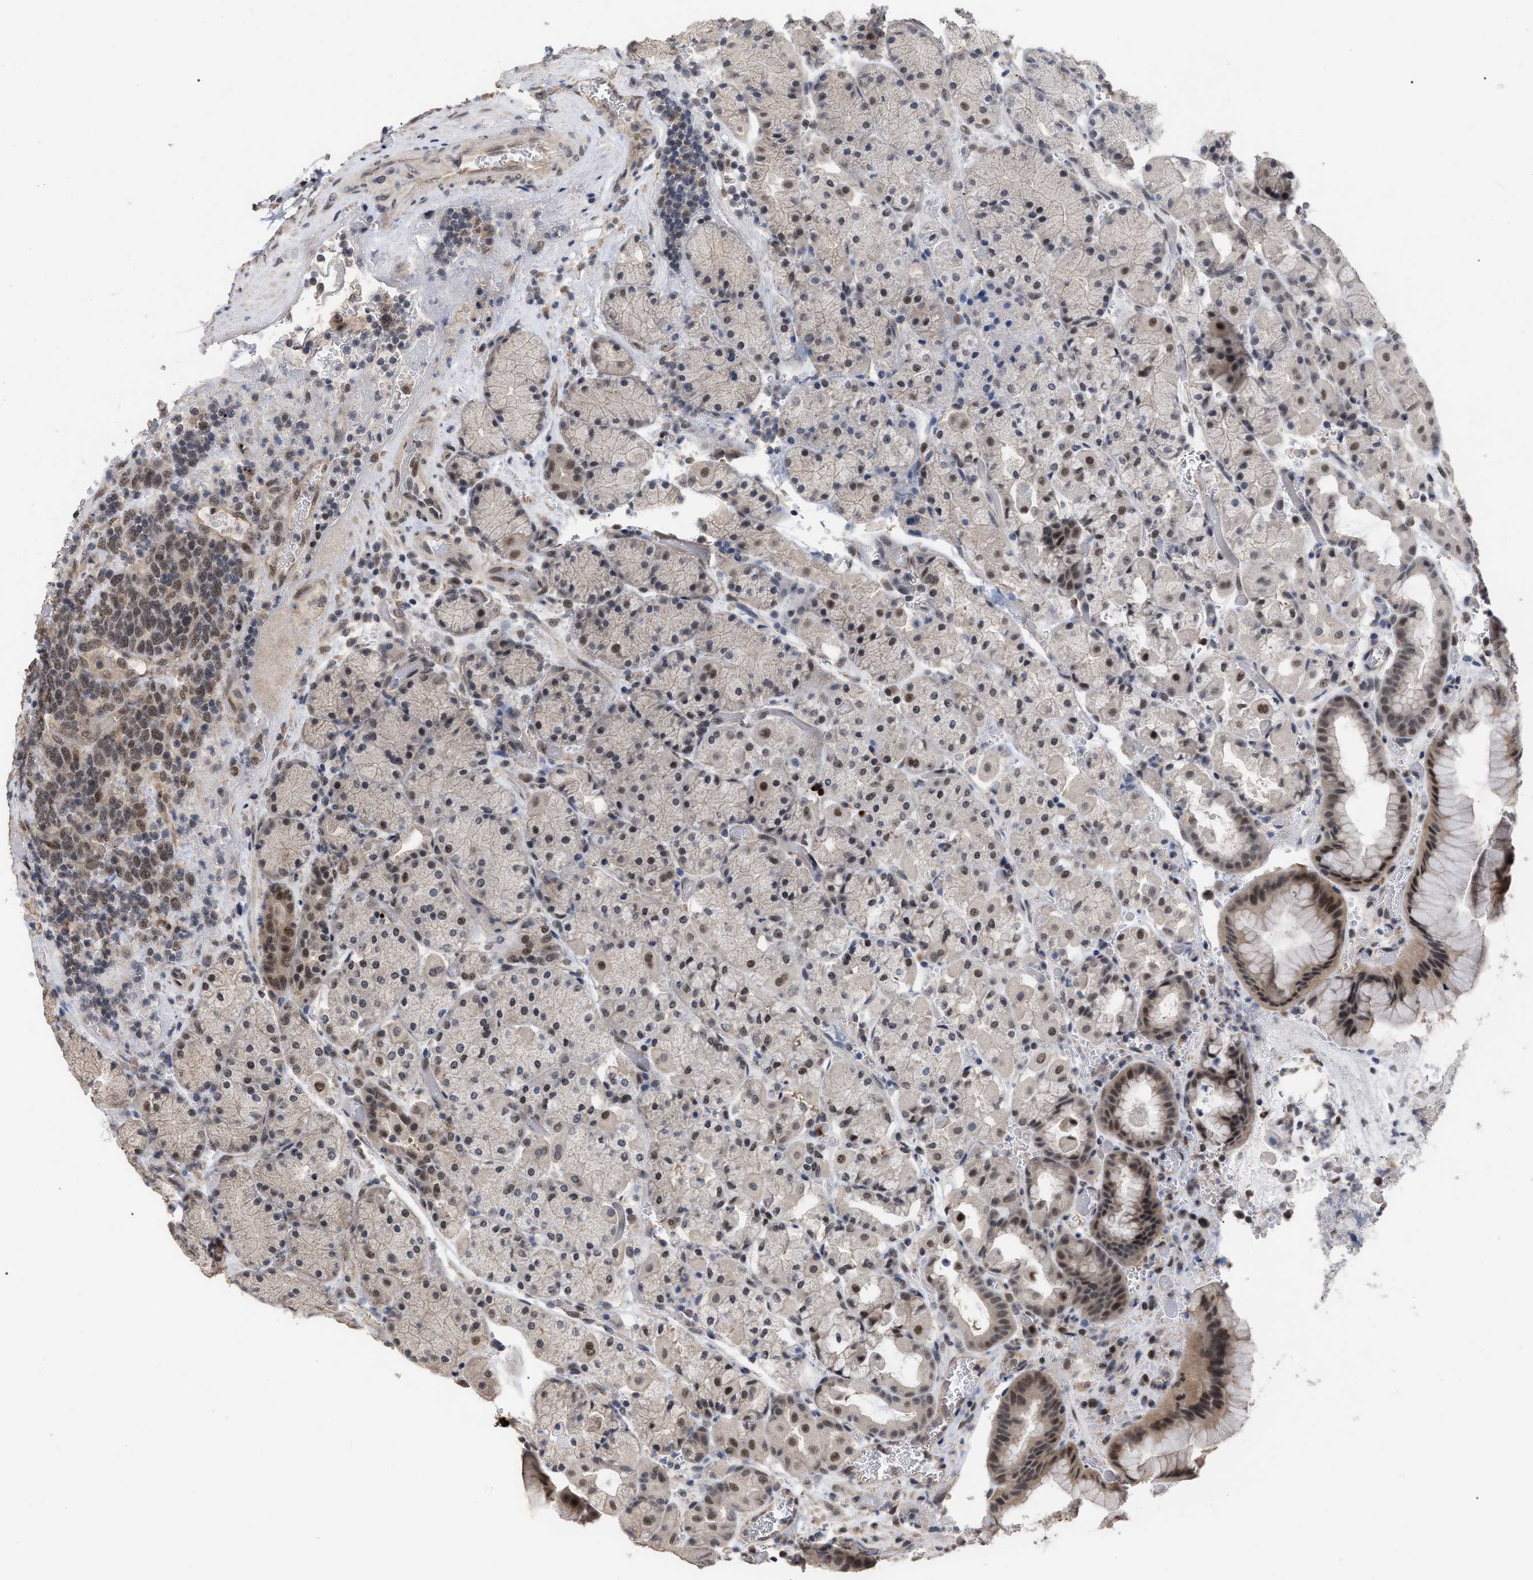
{"staining": {"intensity": "moderate", "quantity": "25%-75%", "location": "cytoplasmic/membranous,nuclear"}, "tissue": "stomach", "cell_type": "Glandular cells", "image_type": "normal", "snomed": [{"axis": "morphology", "description": "Normal tissue, NOS"}, {"axis": "morphology", "description": "Carcinoid, malignant, NOS"}, {"axis": "topography", "description": "Stomach, upper"}], "caption": "Stomach stained with DAB (3,3'-diaminobenzidine) IHC exhibits medium levels of moderate cytoplasmic/membranous,nuclear expression in approximately 25%-75% of glandular cells. (Stains: DAB in brown, nuclei in blue, Microscopy: brightfield microscopy at high magnification).", "gene": "JAZF1", "patient": {"sex": "male", "age": 39}}